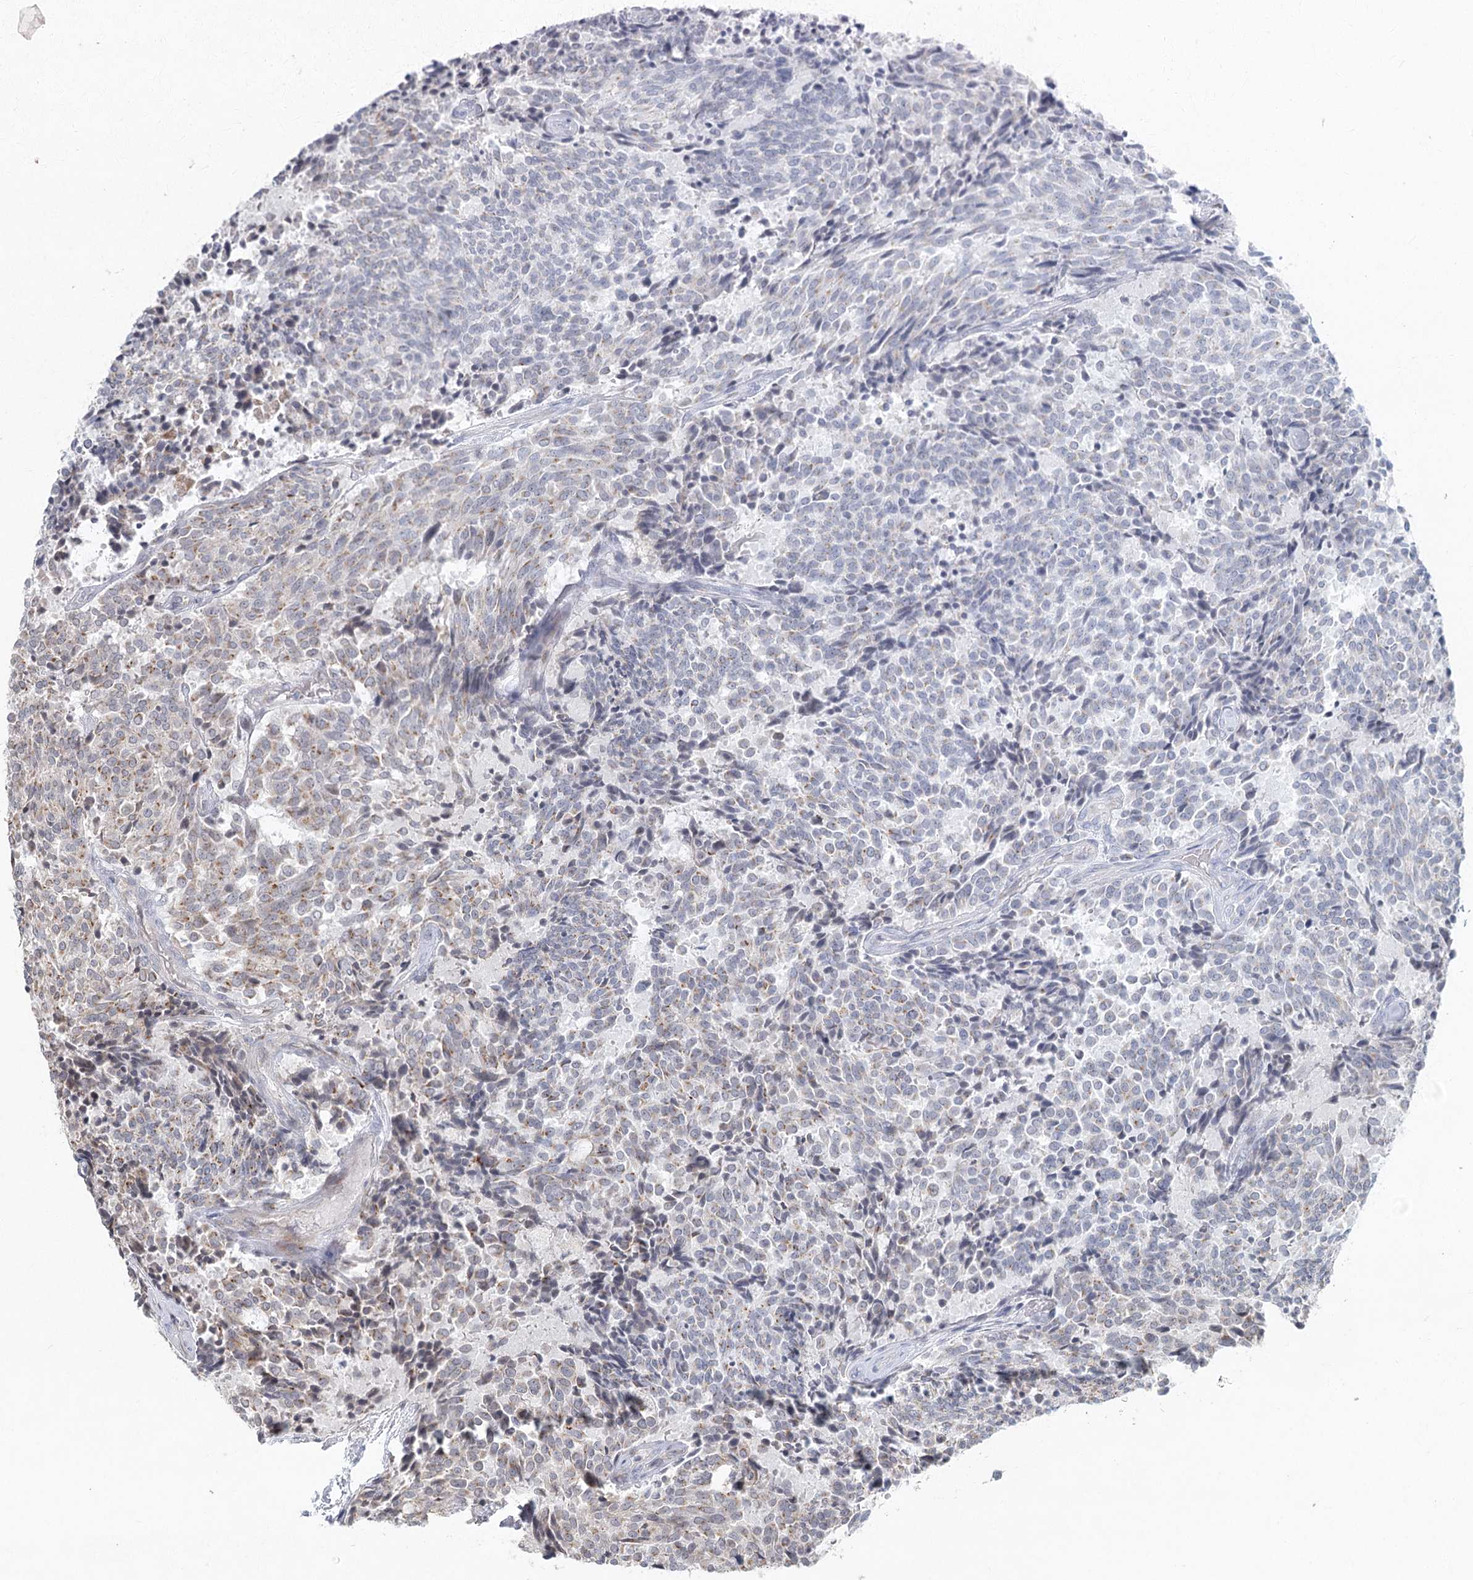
{"staining": {"intensity": "negative", "quantity": "none", "location": "none"}, "tissue": "carcinoid", "cell_type": "Tumor cells", "image_type": "cancer", "snomed": [{"axis": "morphology", "description": "Carcinoid, malignant, NOS"}, {"axis": "topography", "description": "Pancreas"}], "caption": "This image is of carcinoid stained with immunohistochemistry to label a protein in brown with the nuclei are counter-stained blue. There is no positivity in tumor cells.", "gene": "LRP2BP", "patient": {"sex": "female", "age": 54}}